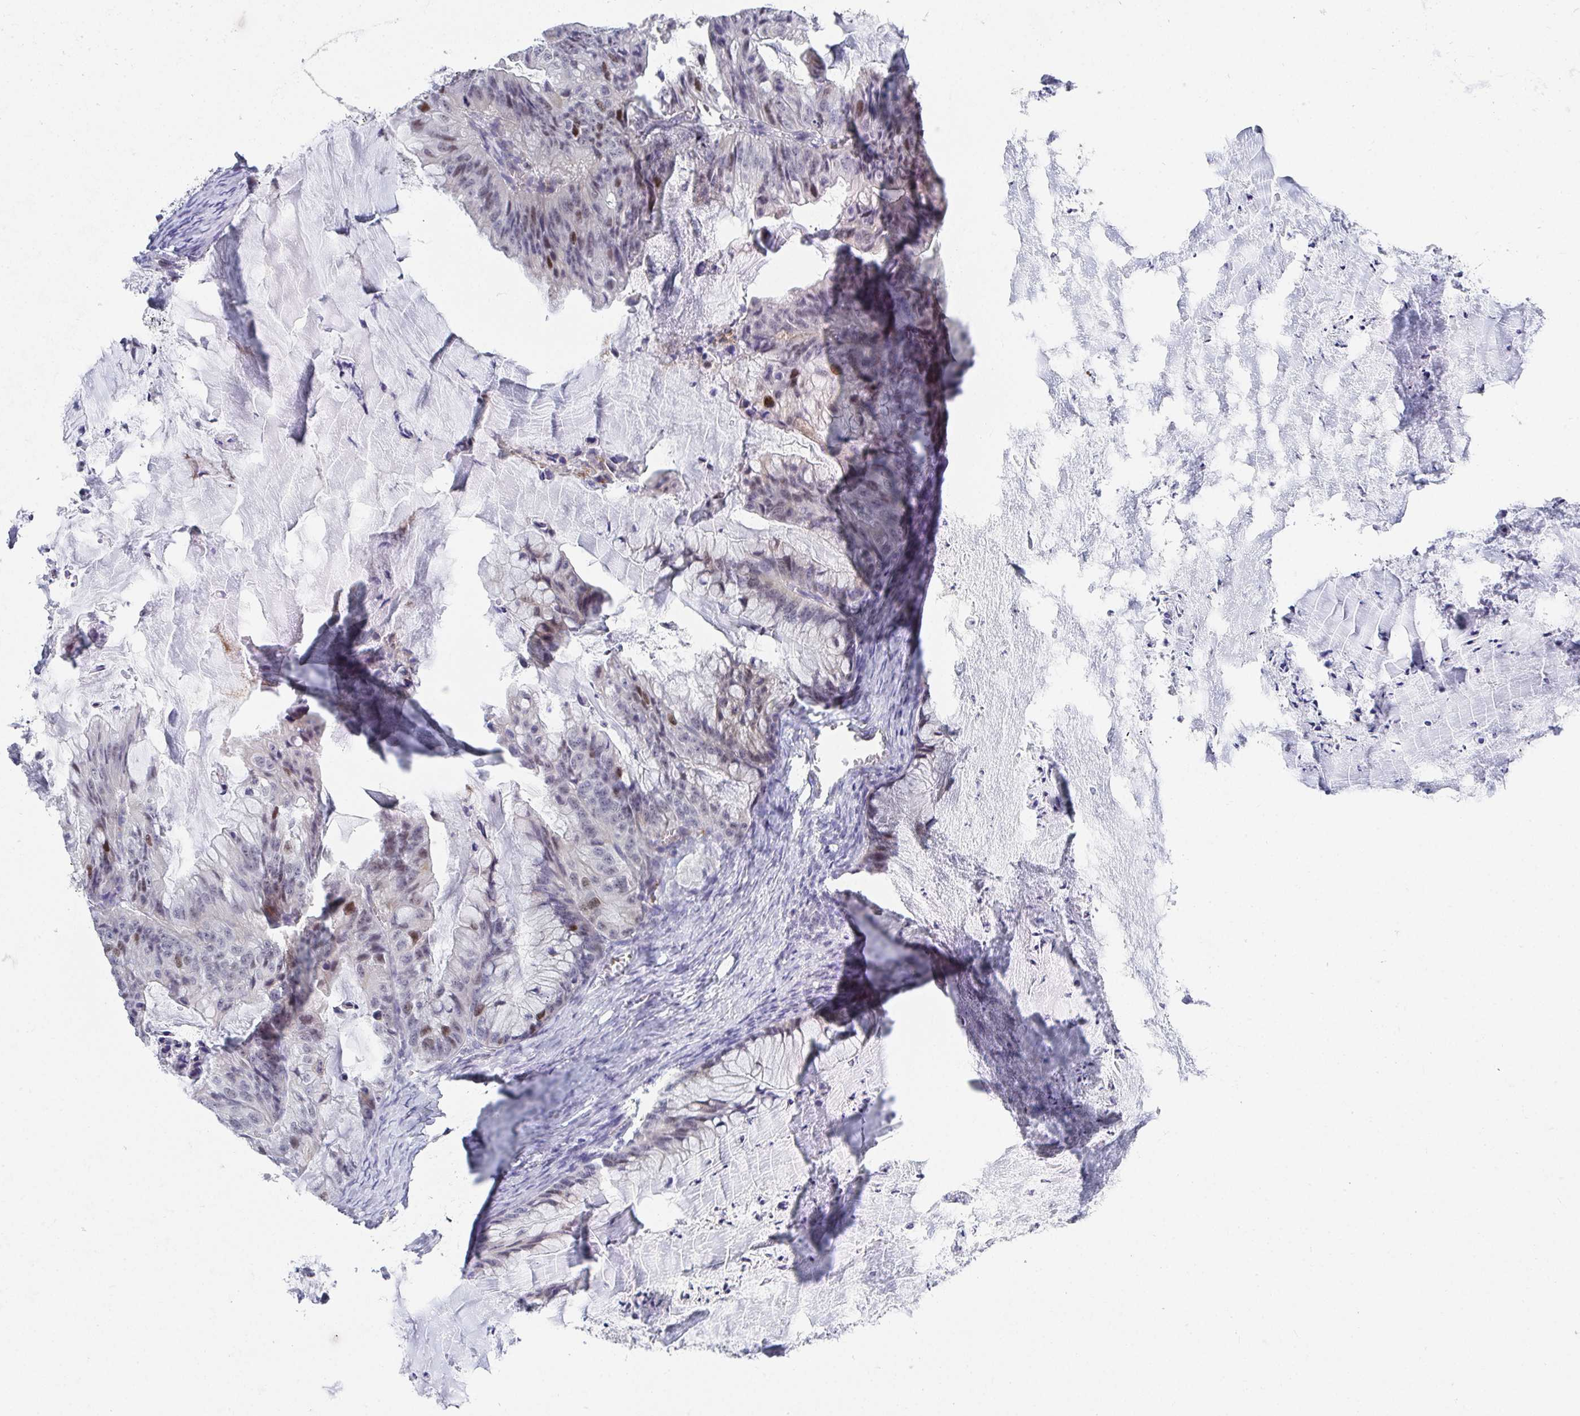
{"staining": {"intensity": "moderate", "quantity": "<25%", "location": "nuclear"}, "tissue": "ovarian cancer", "cell_type": "Tumor cells", "image_type": "cancer", "snomed": [{"axis": "morphology", "description": "Cystadenocarcinoma, mucinous, NOS"}, {"axis": "topography", "description": "Ovary"}], "caption": "Ovarian mucinous cystadenocarcinoma stained with a protein marker reveals moderate staining in tumor cells.", "gene": "ATP5F1C", "patient": {"sex": "female", "age": 72}}